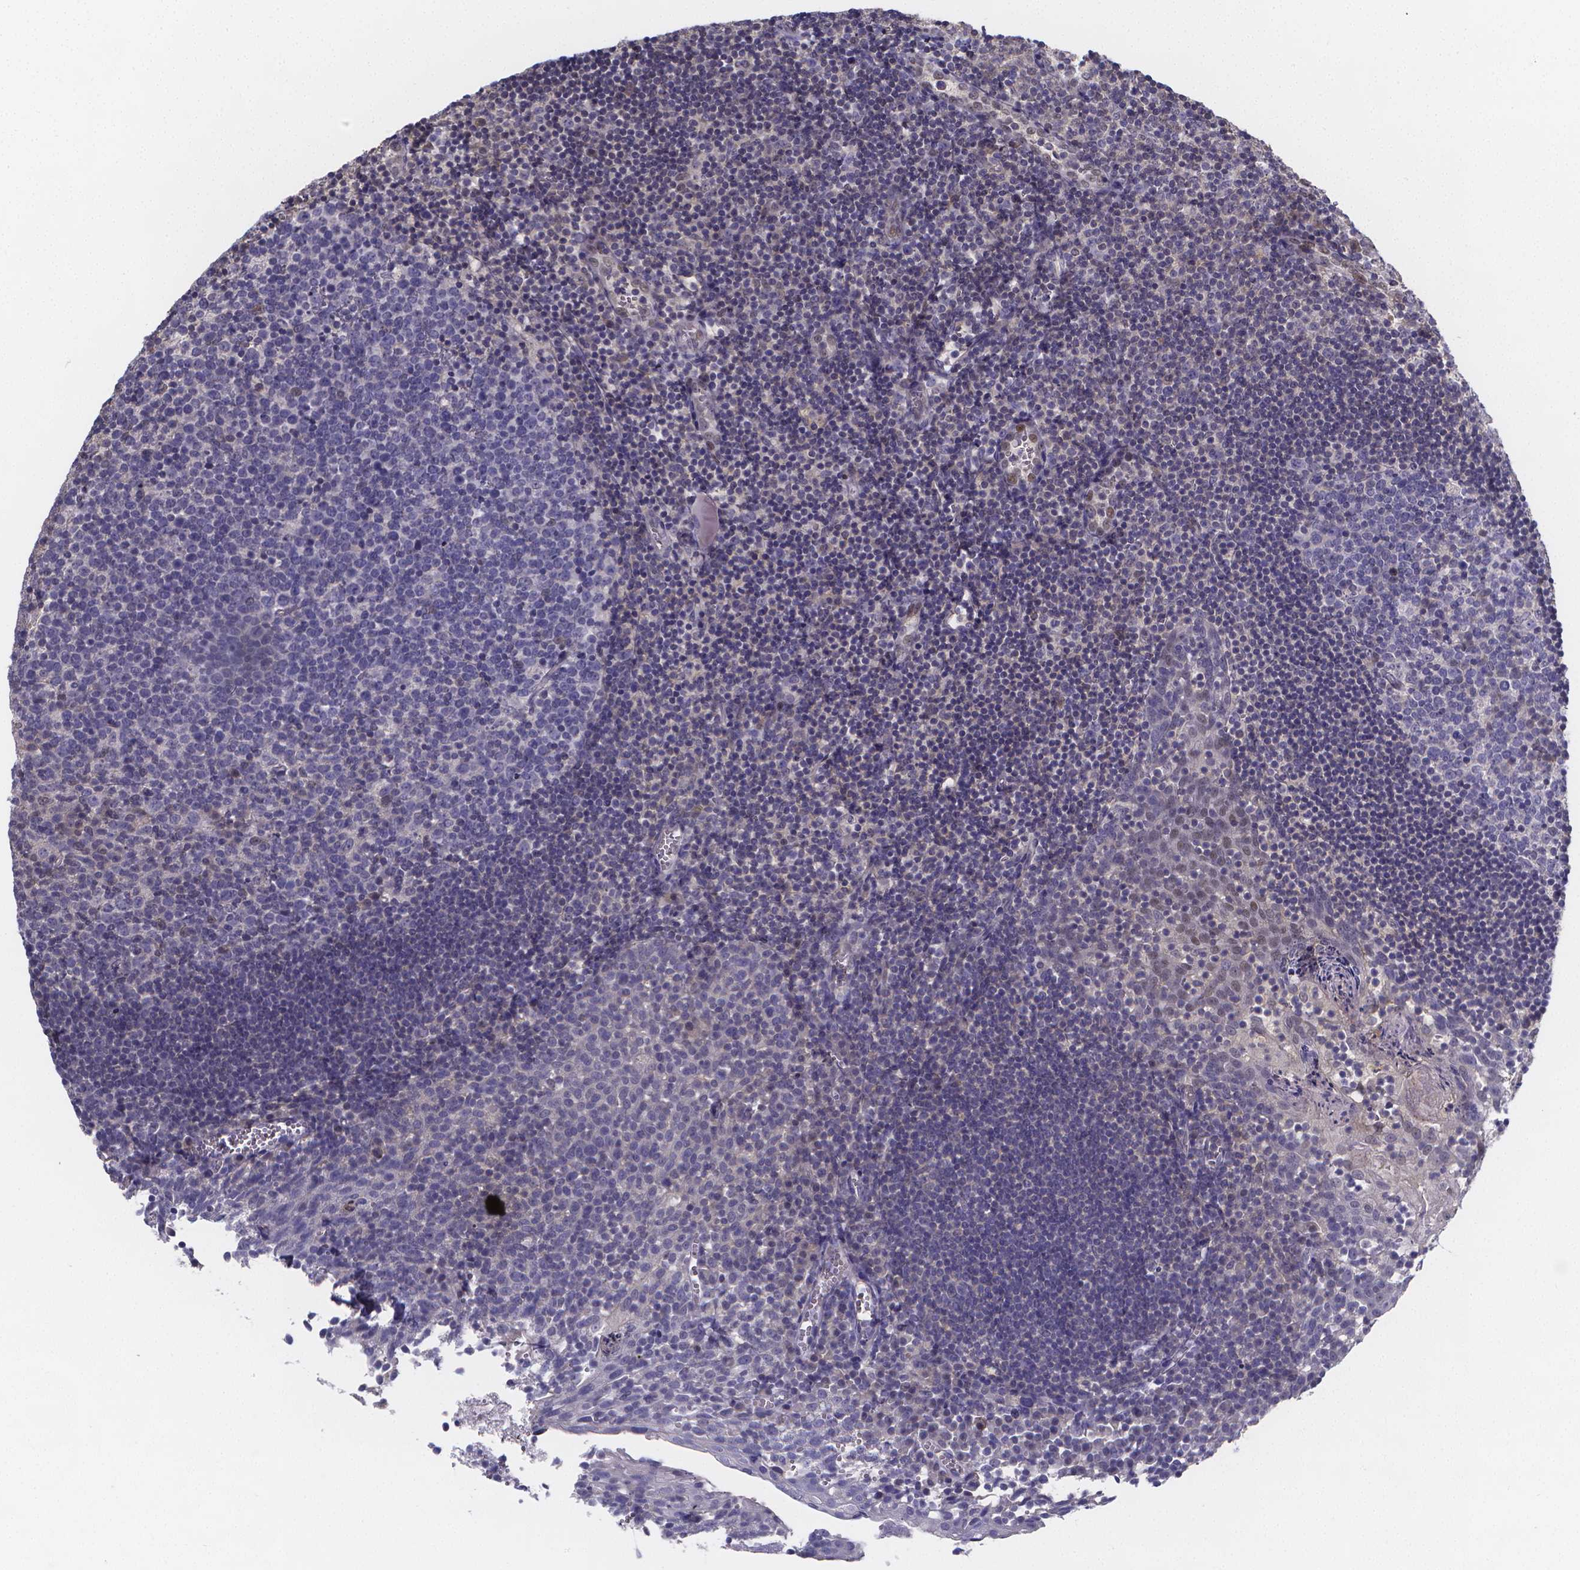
{"staining": {"intensity": "negative", "quantity": "none", "location": "none"}, "tissue": "lymph node", "cell_type": "Germinal center cells", "image_type": "normal", "snomed": [{"axis": "morphology", "description": "Normal tissue, NOS"}, {"axis": "topography", "description": "Lymph node"}], "caption": "A photomicrograph of lymph node stained for a protein demonstrates no brown staining in germinal center cells.", "gene": "PAH", "patient": {"sex": "female", "age": 21}}